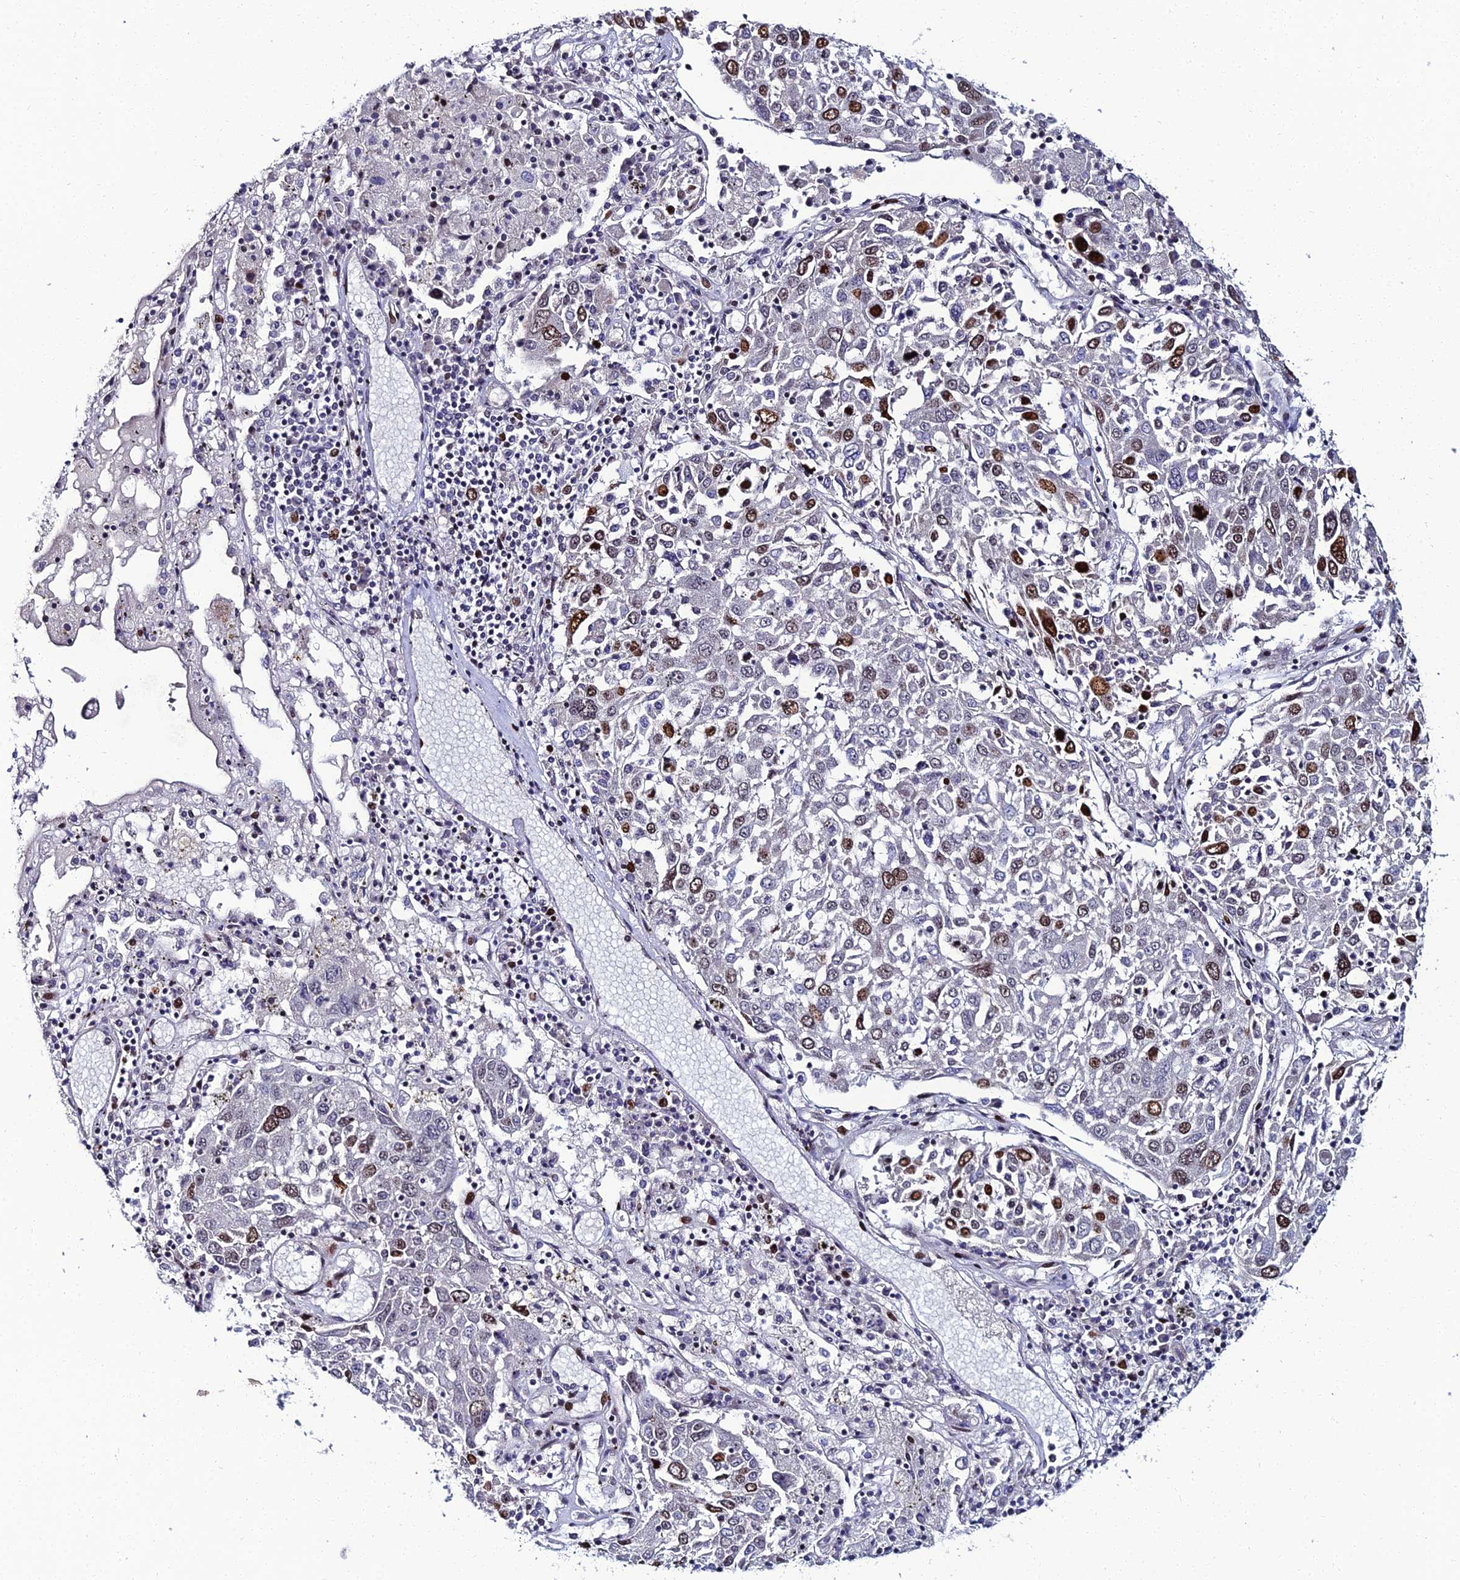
{"staining": {"intensity": "strong", "quantity": "<25%", "location": "nuclear"}, "tissue": "lung cancer", "cell_type": "Tumor cells", "image_type": "cancer", "snomed": [{"axis": "morphology", "description": "Squamous cell carcinoma, NOS"}, {"axis": "topography", "description": "Lung"}], "caption": "Immunohistochemical staining of squamous cell carcinoma (lung) reveals strong nuclear protein positivity in about <25% of tumor cells.", "gene": "TAF9B", "patient": {"sex": "male", "age": 65}}